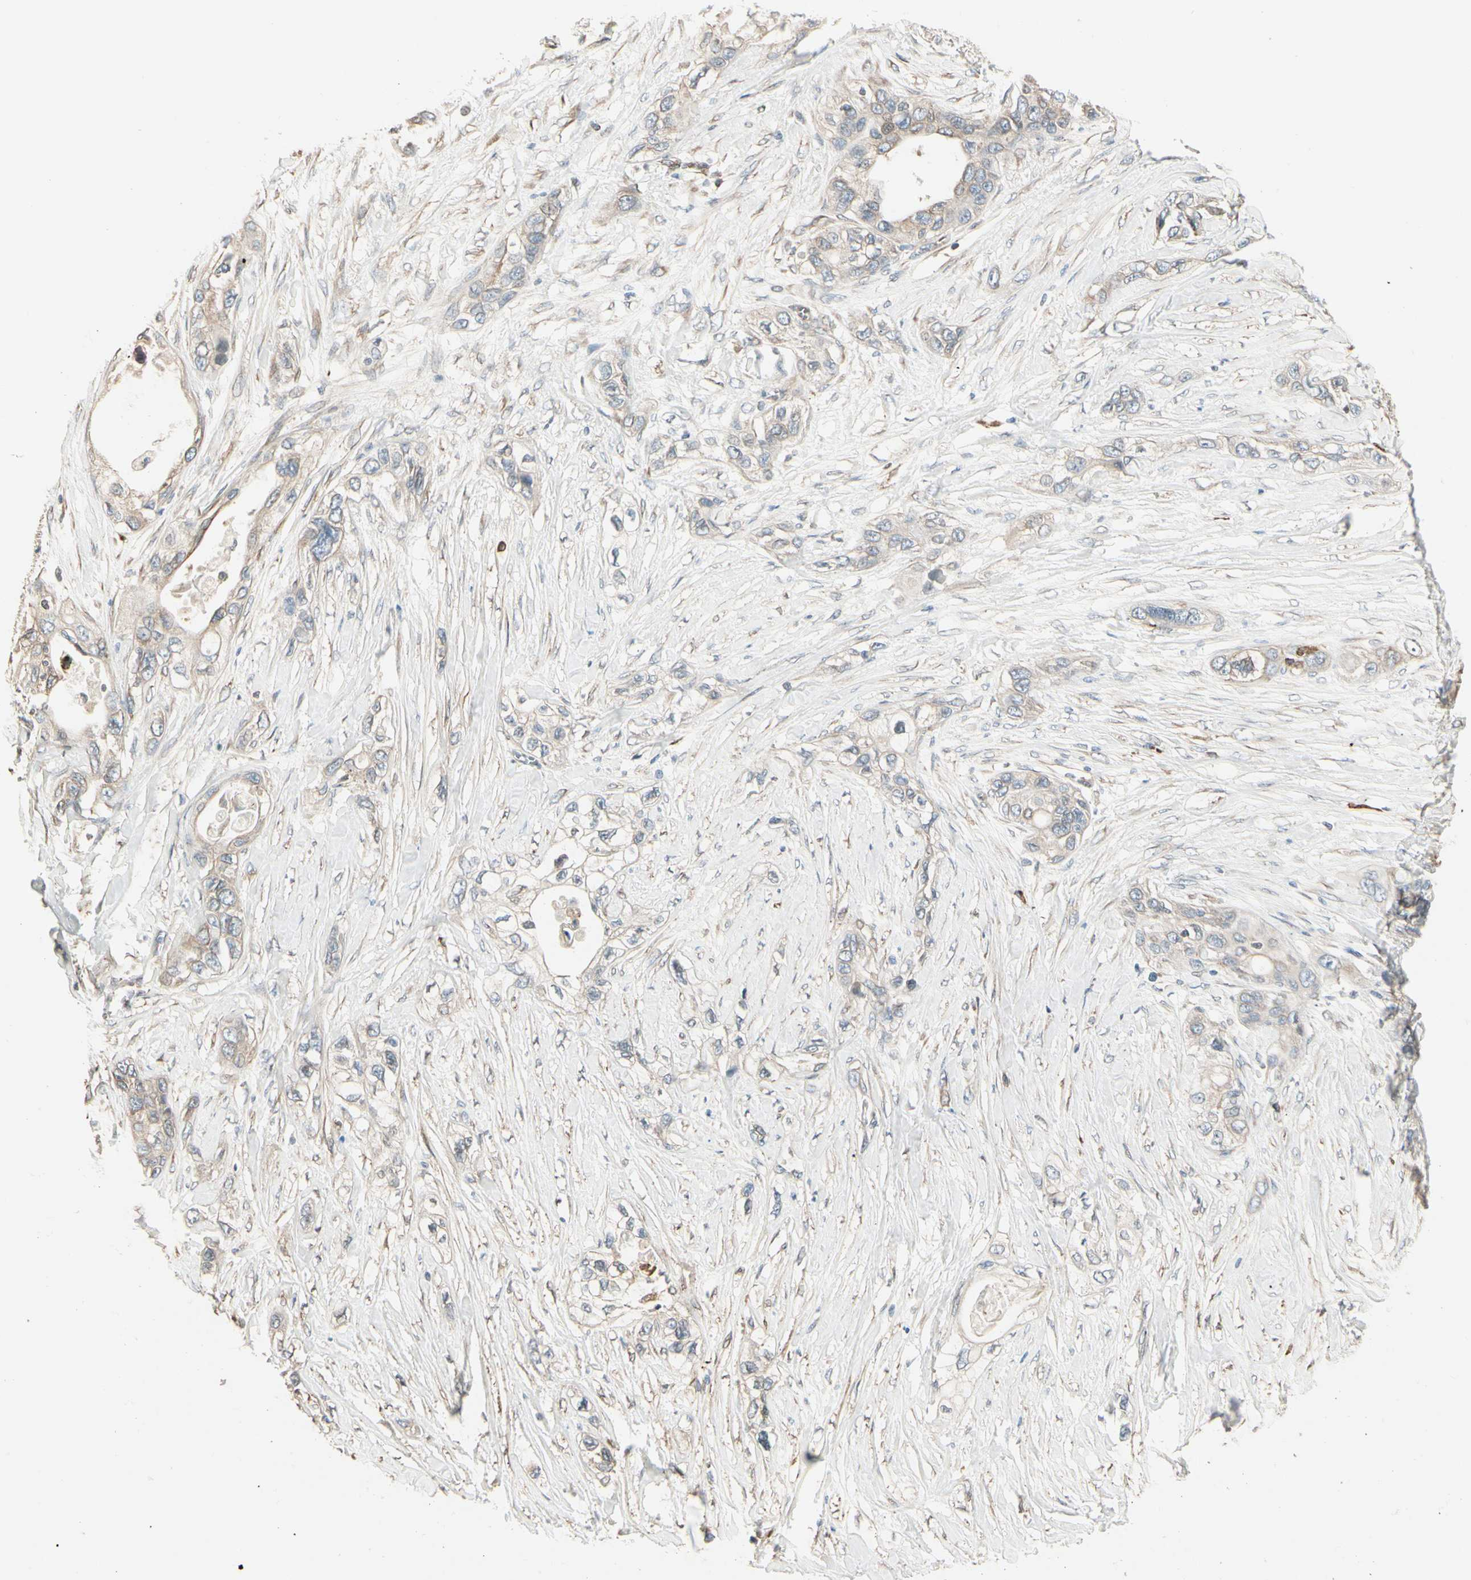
{"staining": {"intensity": "weak", "quantity": ">75%", "location": "cytoplasmic/membranous"}, "tissue": "pancreatic cancer", "cell_type": "Tumor cells", "image_type": "cancer", "snomed": [{"axis": "morphology", "description": "Adenocarcinoma, NOS"}, {"axis": "topography", "description": "Pancreas"}], "caption": "Pancreatic cancer stained for a protein (brown) reveals weak cytoplasmic/membranous positive staining in about >75% of tumor cells.", "gene": "NUCB2", "patient": {"sex": "female", "age": 70}}